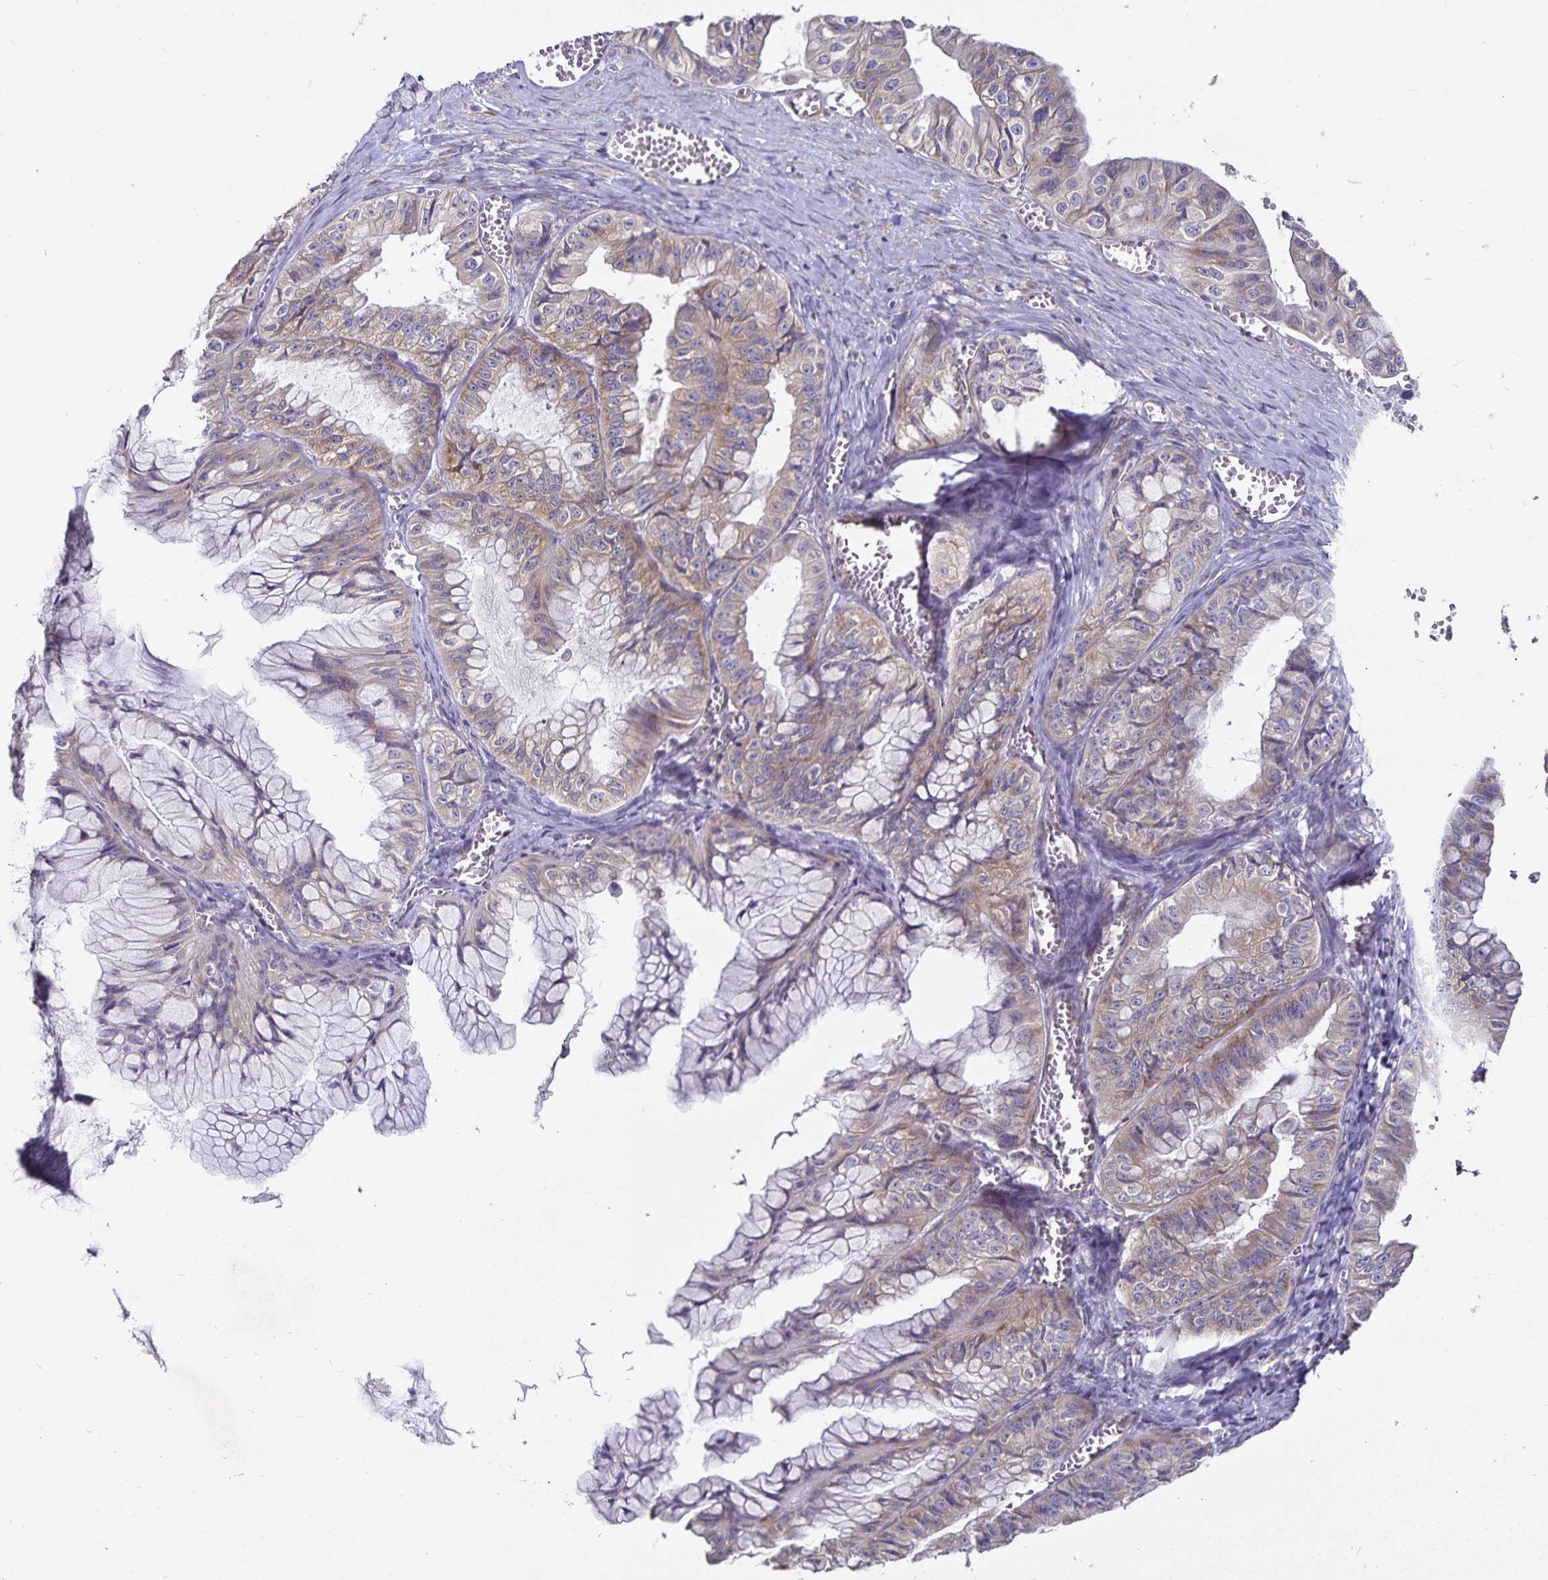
{"staining": {"intensity": "moderate", "quantity": ">75%", "location": "cytoplasmic/membranous"}, "tissue": "ovarian cancer", "cell_type": "Tumor cells", "image_type": "cancer", "snomed": [{"axis": "morphology", "description": "Cystadenocarcinoma, mucinous, NOS"}, {"axis": "topography", "description": "Ovary"}], "caption": "Moderate cytoplasmic/membranous protein expression is identified in approximately >75% of tumor cells in ovarian cancer (mucinous cystadenocarcinoma).", "gene": "FAM120A", "patient": {"sex": "female", "age": 72}}